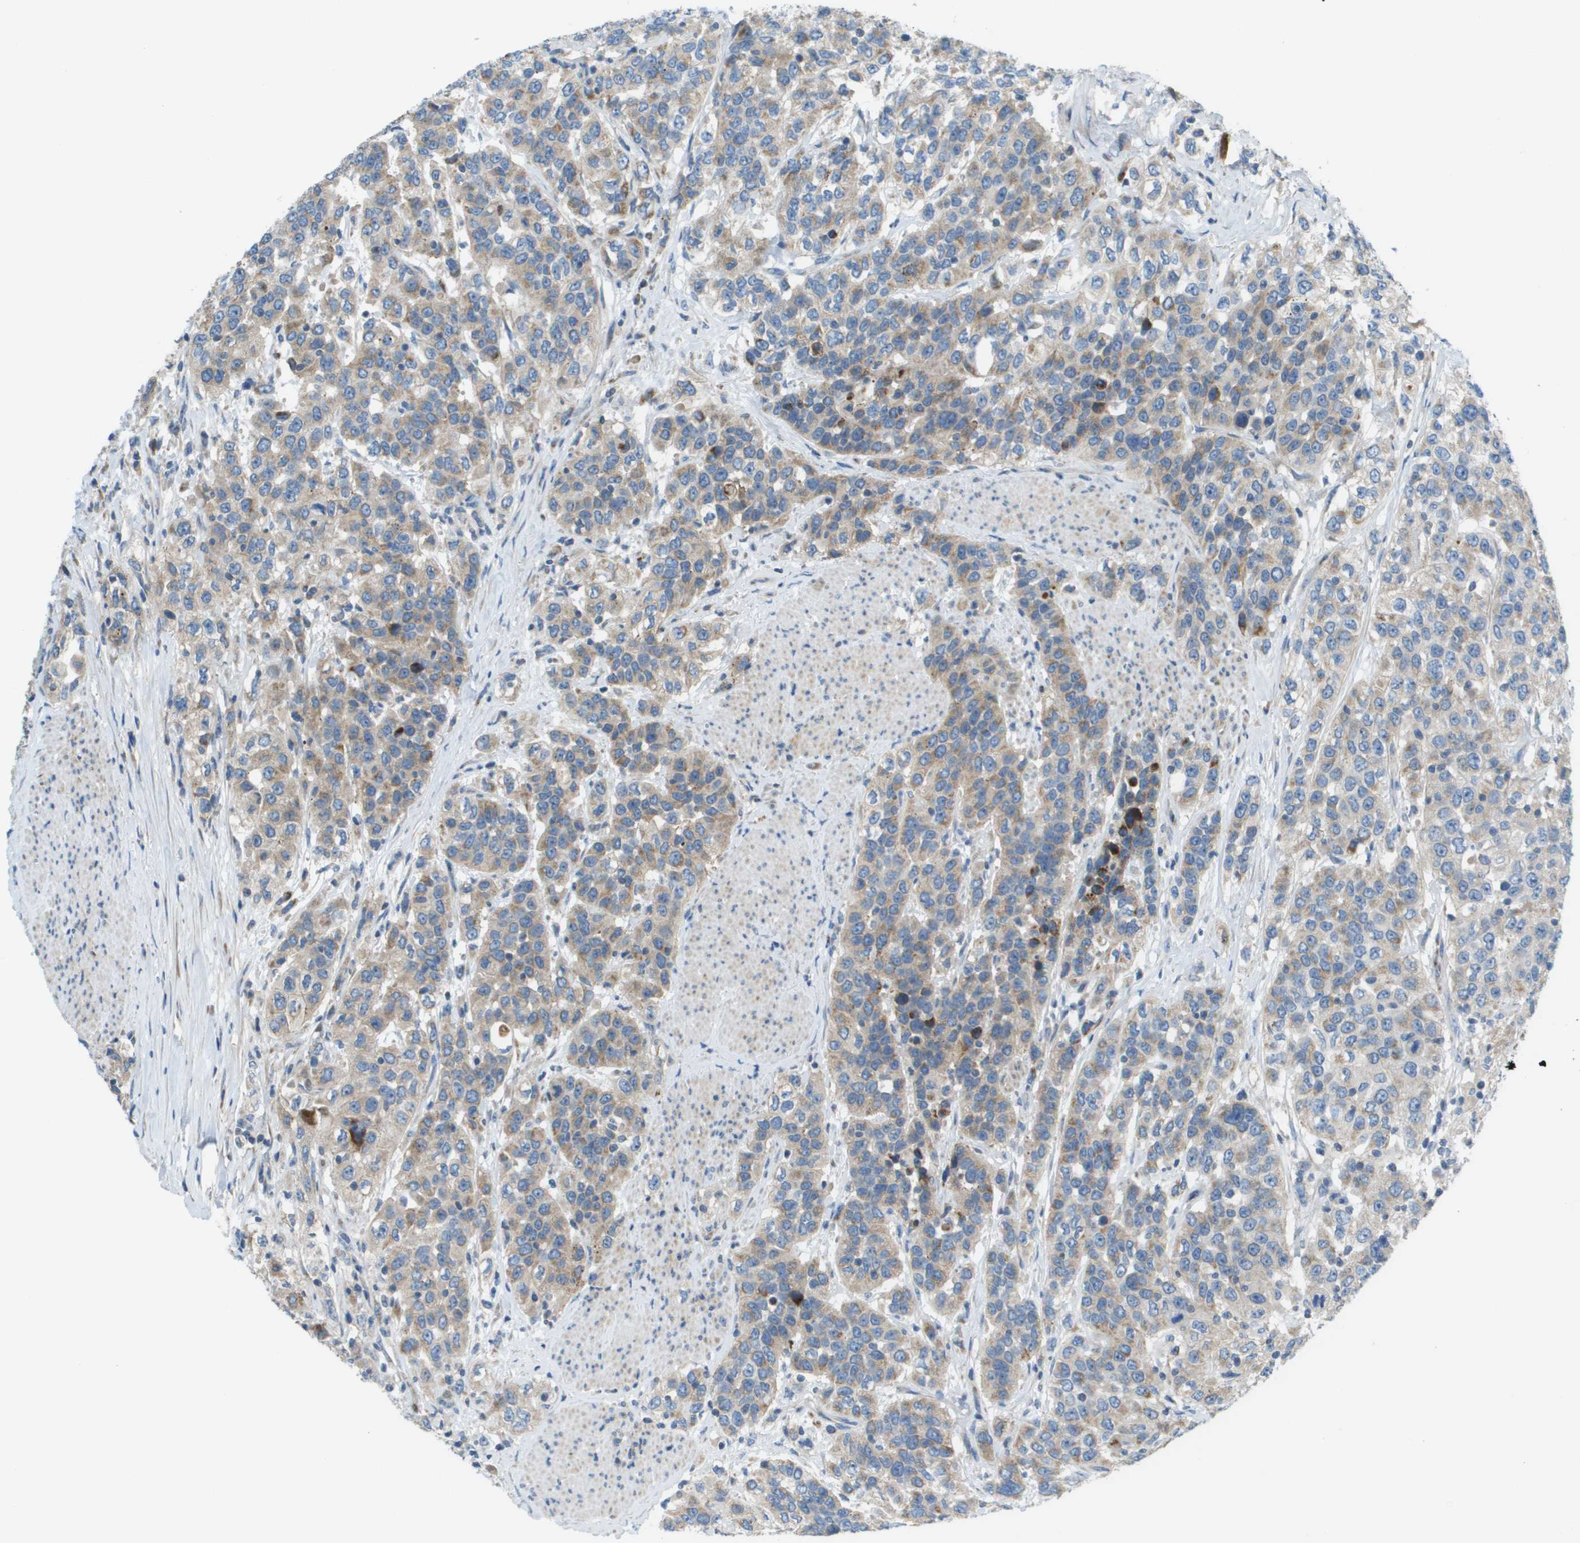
{"staining": {"intensity": "weak", "quantity": ">75%", "location": "cytoplasmic/membranous"}, "tissue": "urothelial cancer", "cell_type": "Tumor cells", "image_type": "cancer", "snomed": [{"axis": "morphology", "description": "Urothelial carcinoma, High grade"}, {"axis": "topography", "description": "Urinary bladder"}], "caption": "Weak cytoplasmic/membranous expression is appreciated in about >75% of tumor cells in urothelial cancer.", "gene": "GALNT6", "patient": {"sex": "female", "age": 80}}